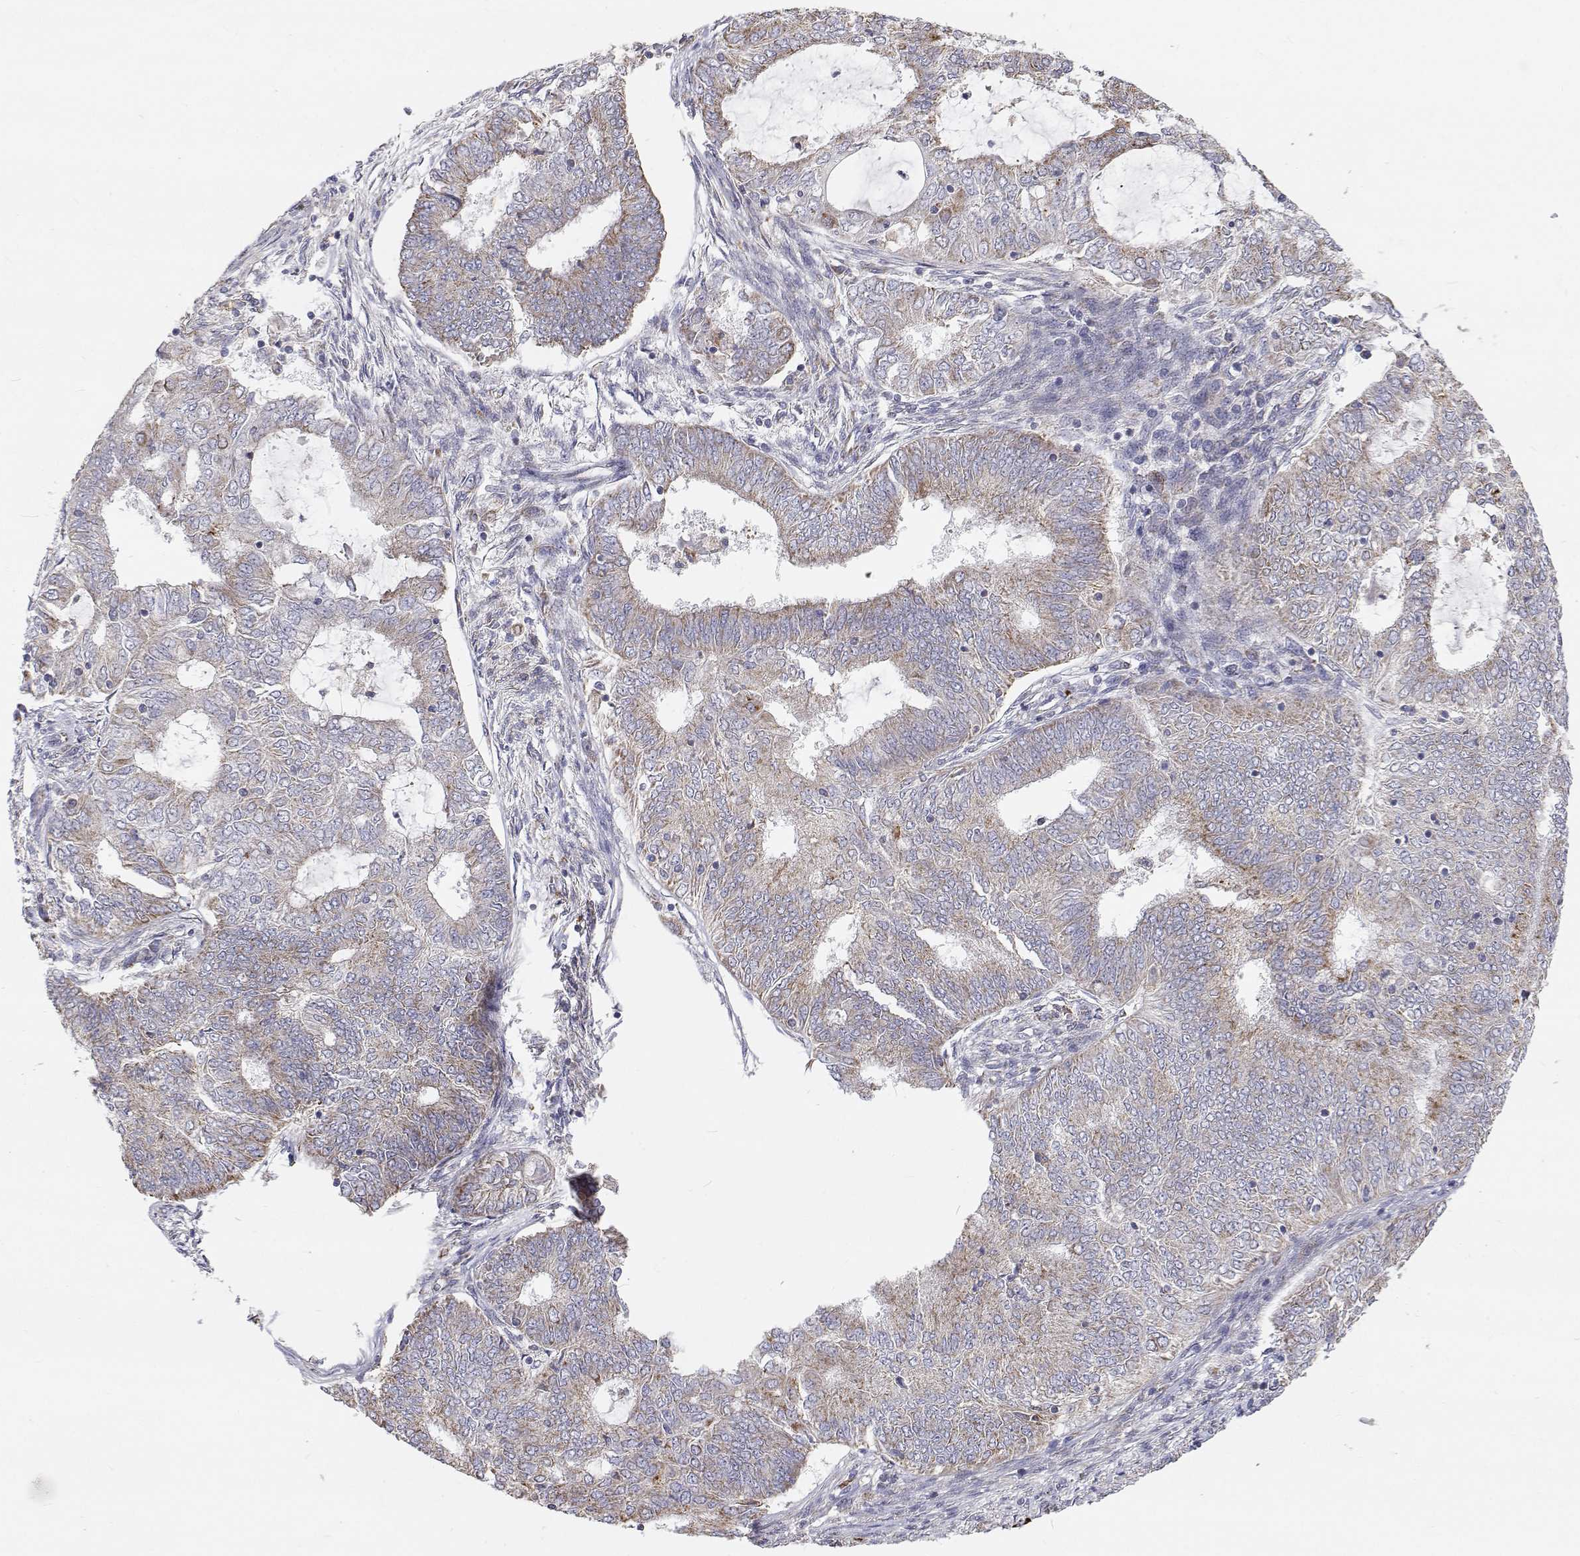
{"staining": {"intensity": "moderate", "quantity": "25%-75%", "location": "cytoplasmic/membranous"}, "tissue": "endometrial cancer", "cell_type": "Tumor cells", "image_type": "cancer", "snomed": [{"axis": "morphology", "description": "Adenocarcinoma, NOS"}, {"axis": "topography", "description": "Endometrium"}], "caption": "Moderate cytoplasmic/membranous protein positivity is seen in approximately 25%-75% of tumor cells in endometrial adenocarcinoma.", "gene": "SPICE1", "patient": {"sex": "female", "age": 62}}